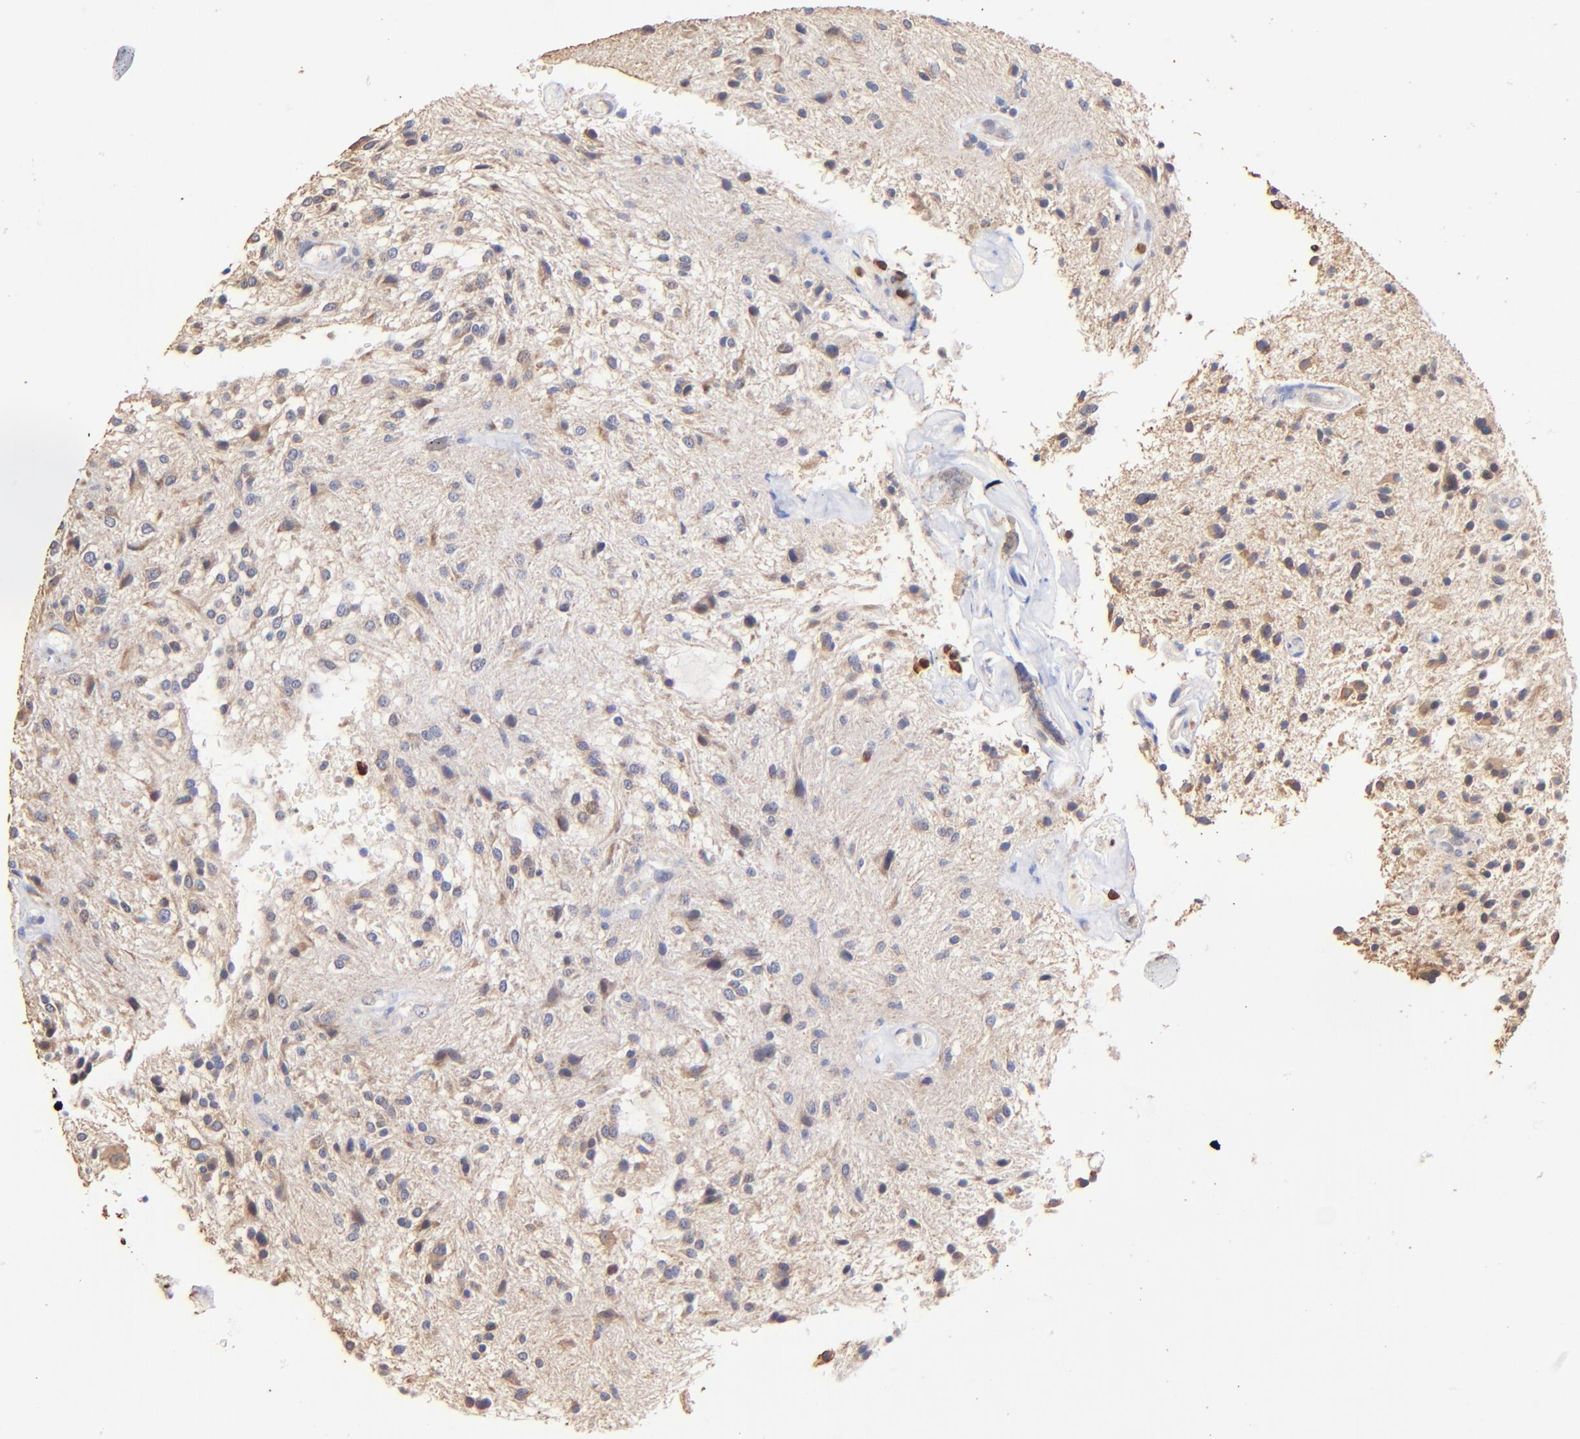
{"staining": {"intensity": "weak", "quantity": ">75%", "location": "cytoplasmic/membranous"}, "tissue": "glioma", "cell_type": "Tumor cells", "image_type": "cancer", "snomed": [{"axis": "morphology", "description": "Glioma, malignant, NOS"}, {"axis": "topography", "description": "Cerebellum"}], "caption": "Protein analysis of glioma tissue displays weak cytoplasmic/membranous positivity in about >75% of tumor cells.", "gene": "BBOF1", "patient": {"sex": "female", "age": 10}}